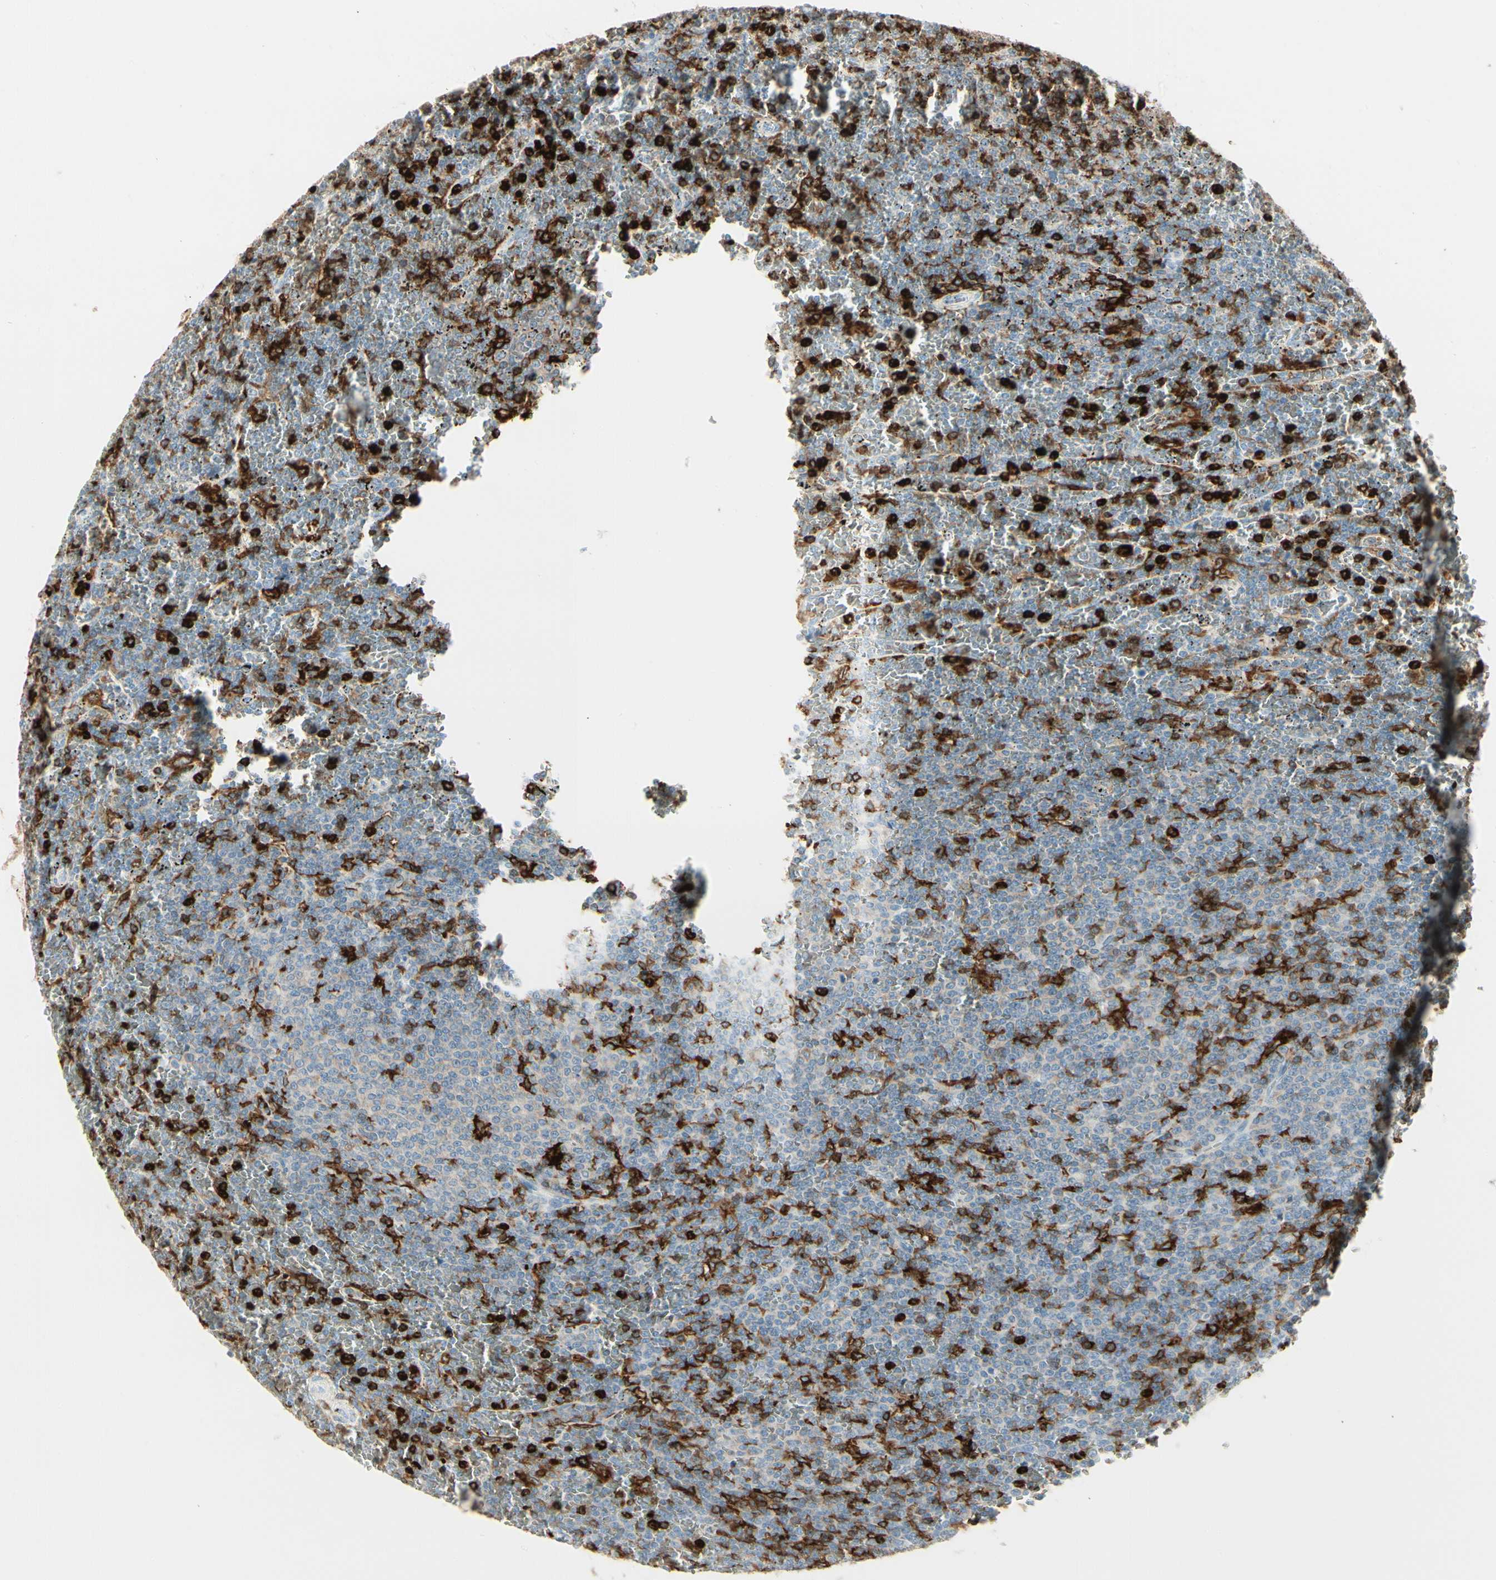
{"staining": {"intensity": "negative", "quantity": "none", "location": "none"}, "tissue": "lymphoma", "cell_type": "Tumor cells", "image_type": "cancer", "snomed": [{"axis": "morphology", "description": "Malignant lymphoma, non-Hodgkin's type, Low grade"}, {"axis": "topography", "description": "Spleen"}], "caption": "Immunohistochemistry (IHC) histopathology image of human low-grade malignant lymphoma, non-Hodgkin's type stained for a protein (brown), which displays no positivity in tumor cells. (DAB (3,3'-diaminobenzidine) immunohistochemistry (IHC) visualized using brightfield microscopy, high magnification).", "gene": "ITGB2", "patient": {"sex": "female", "age": 77}}